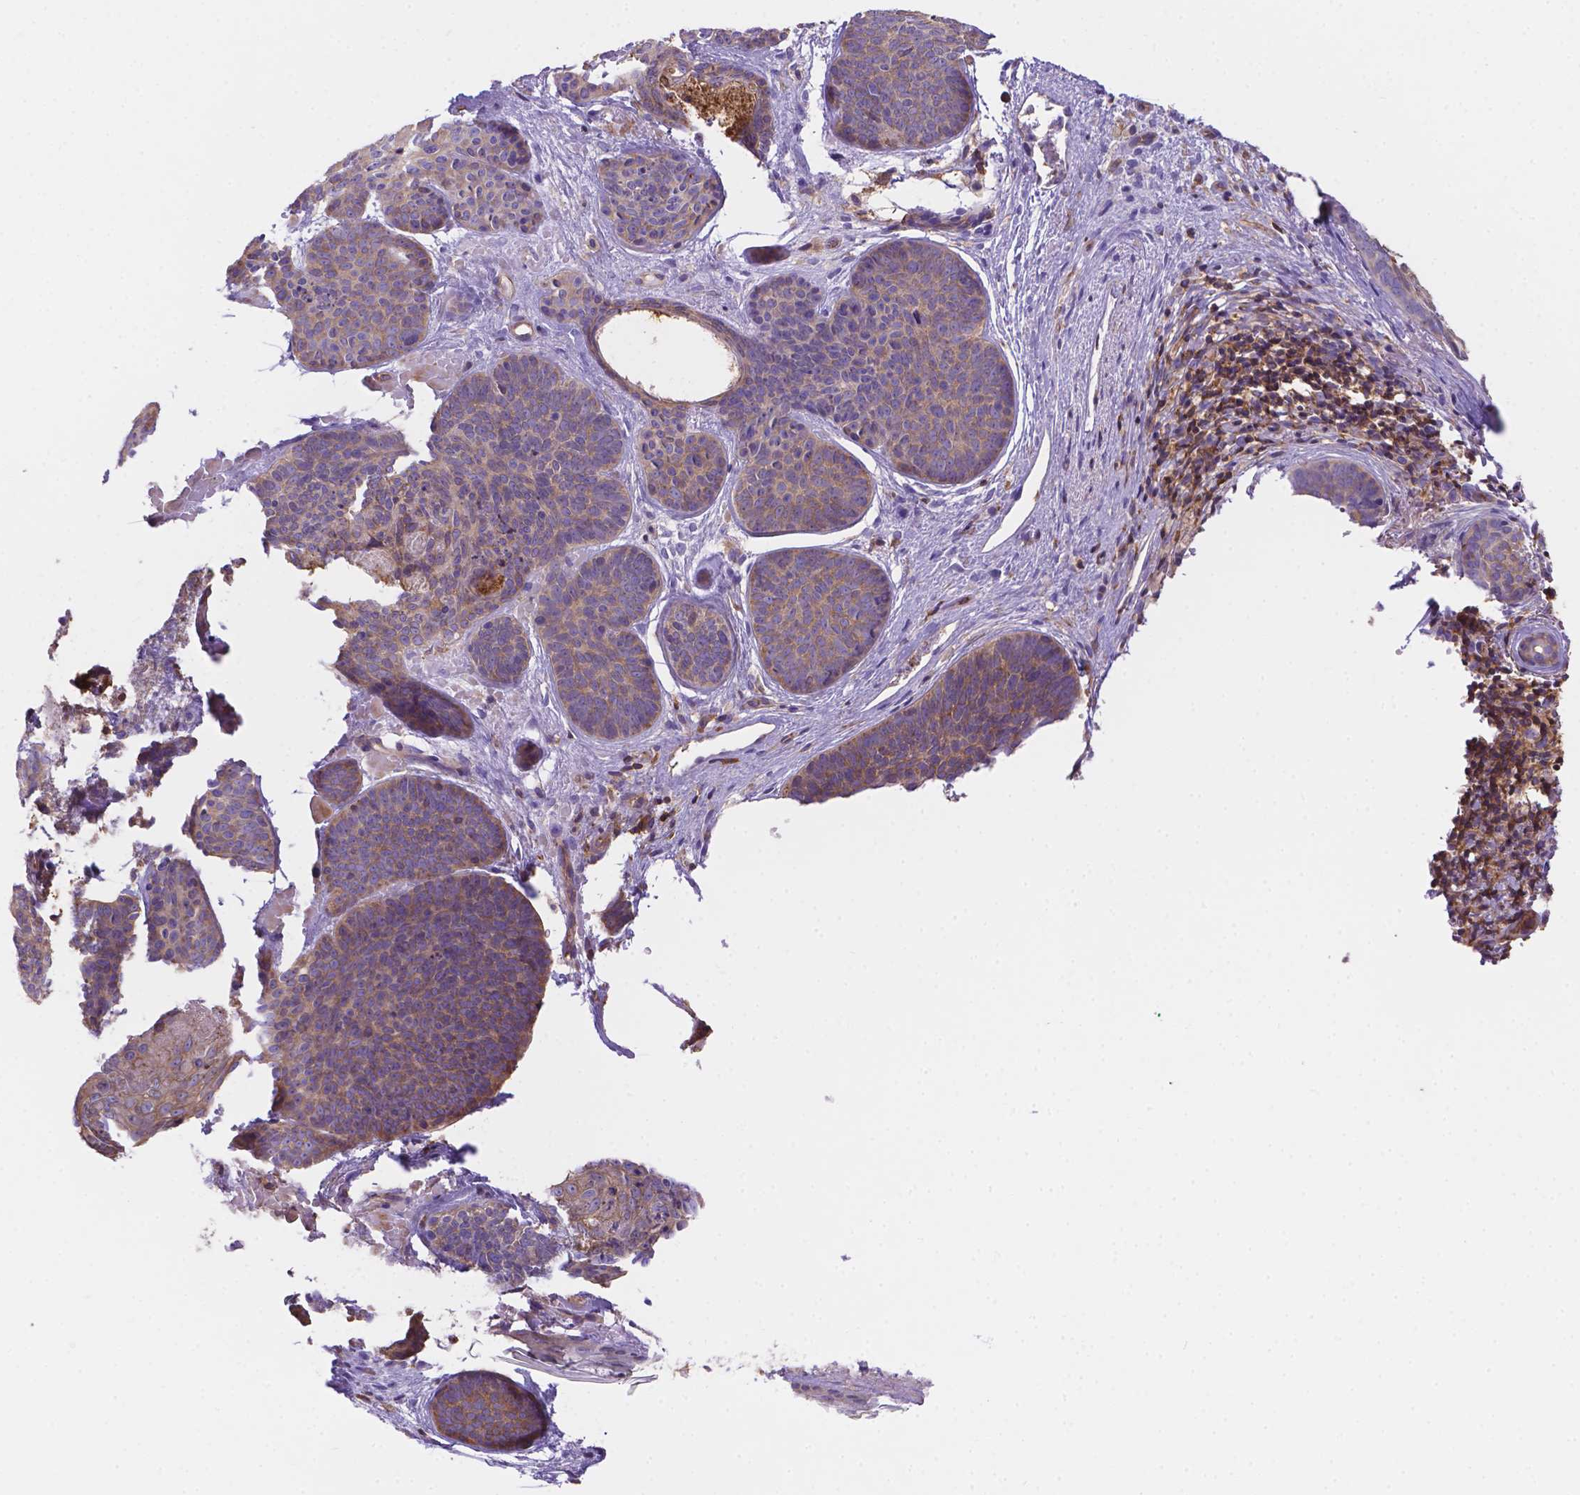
{"staining": {"intensity": "weak", "quantity": ">75%", "location": "cytoplasmic/membranous"}, "tissue": "skin cancer", "cell_type": "Tumor cells", "image_type": "cancer", "snomed": [{"axis": "morphology", "description": "Basal cell carcinoma"}, {"axis": "topography", "description": "Skin"}], "caption": "A brown stain shows weak cytoplasmic/membranous expression of a protein in skin cancer (basal cell carcinoma) tumor cells.", "gene": "DMWD", "patient": {"sex": "female", "age": 82}}